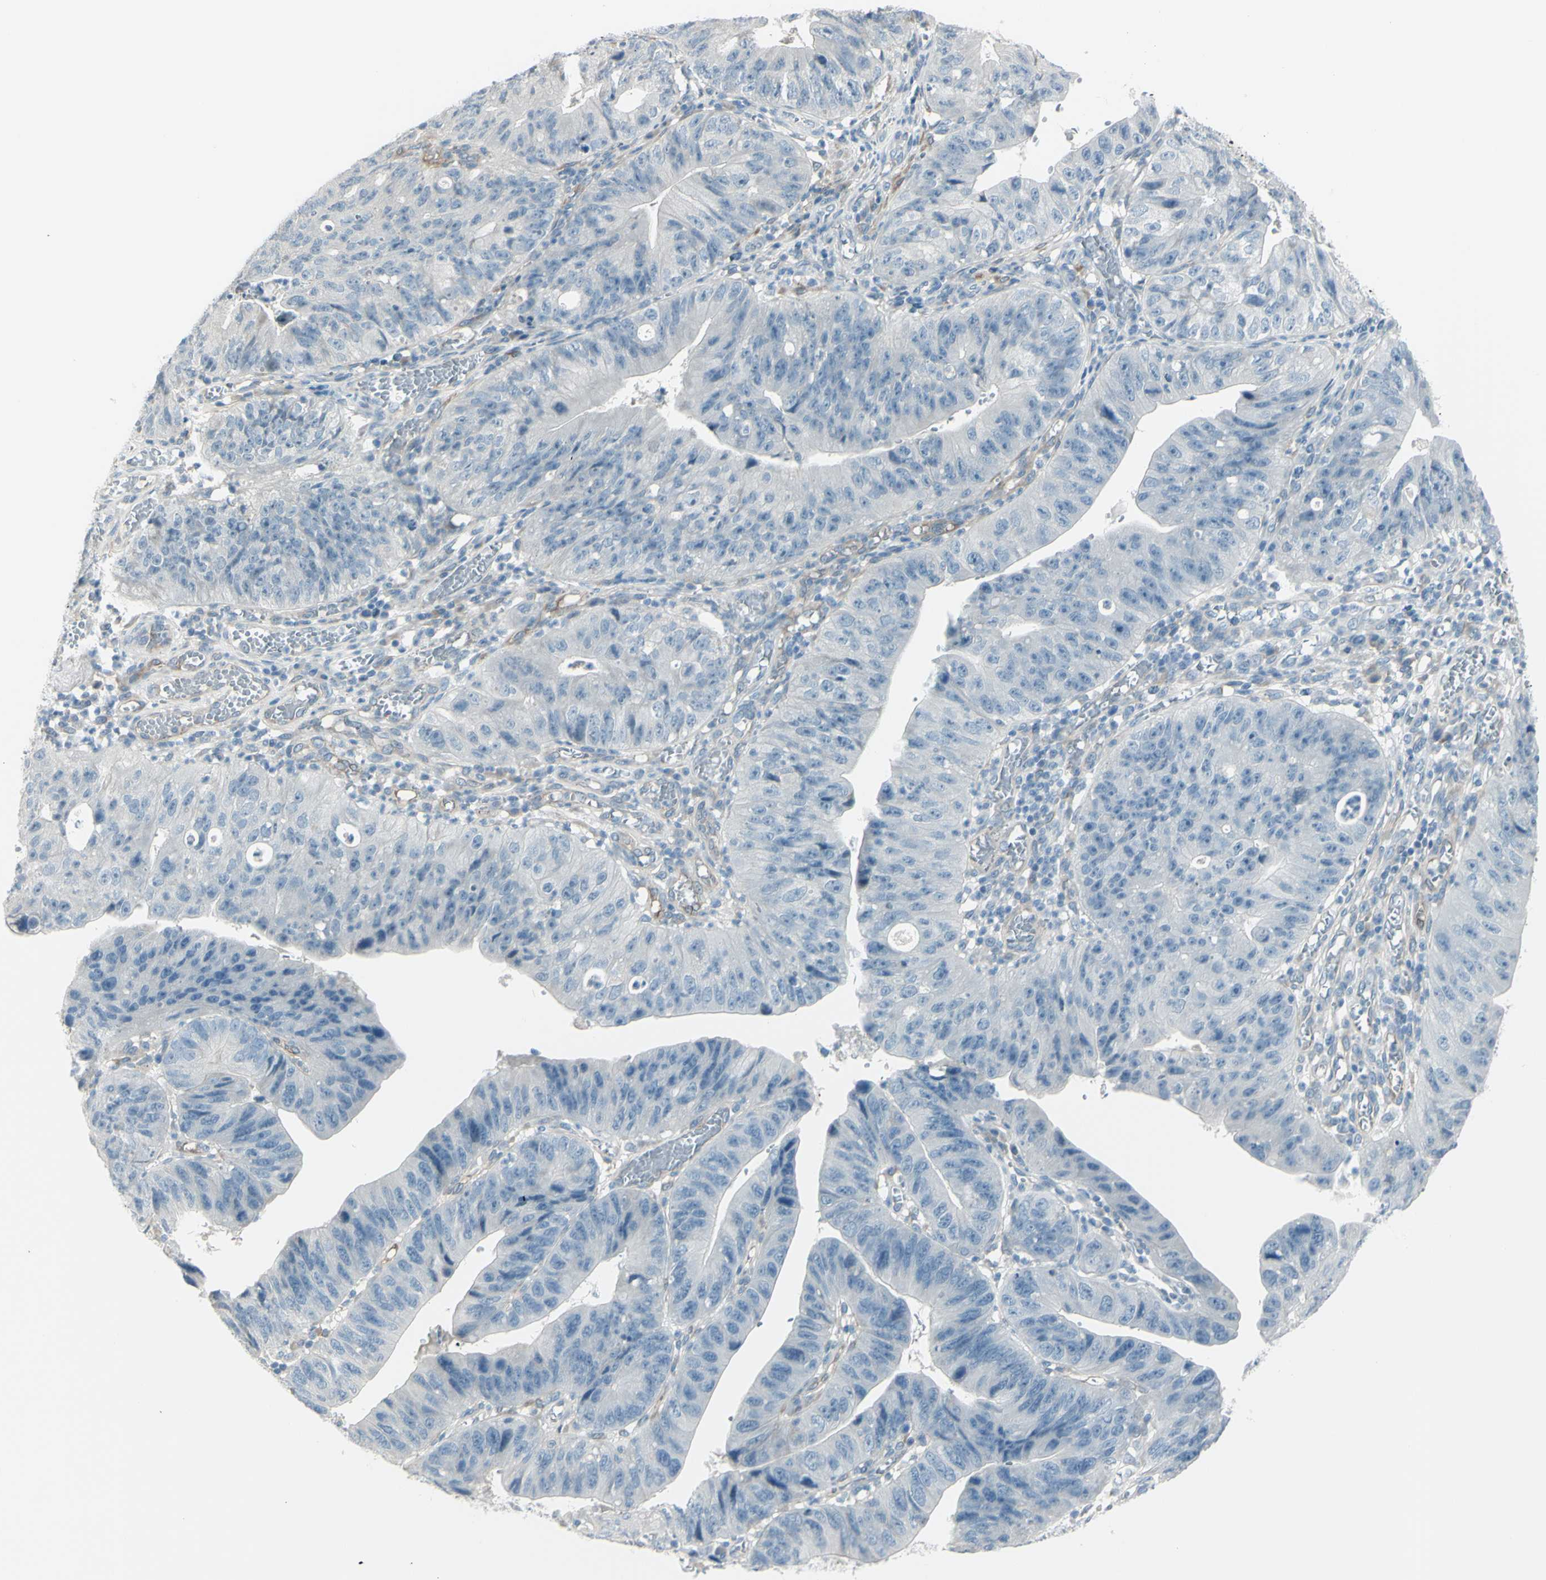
{"staining": {"intensity": "negative", "quantity": "none", "location": "none"}, "tissue": "stomach cancer", "cell_type": "Tumor cells", "image_type": "cancer", "snomed": [{"axis": "morphology", "description": "Adenocarcinoma, NOS"}, {"axis": "topography", "description": "Stomach"}], "caption": "Immunohistochemical staining of stomach cancer shows no significant staining in tumor cells.", "gene": "GPR34", "patient": {"sex": "male", "age": 59}}